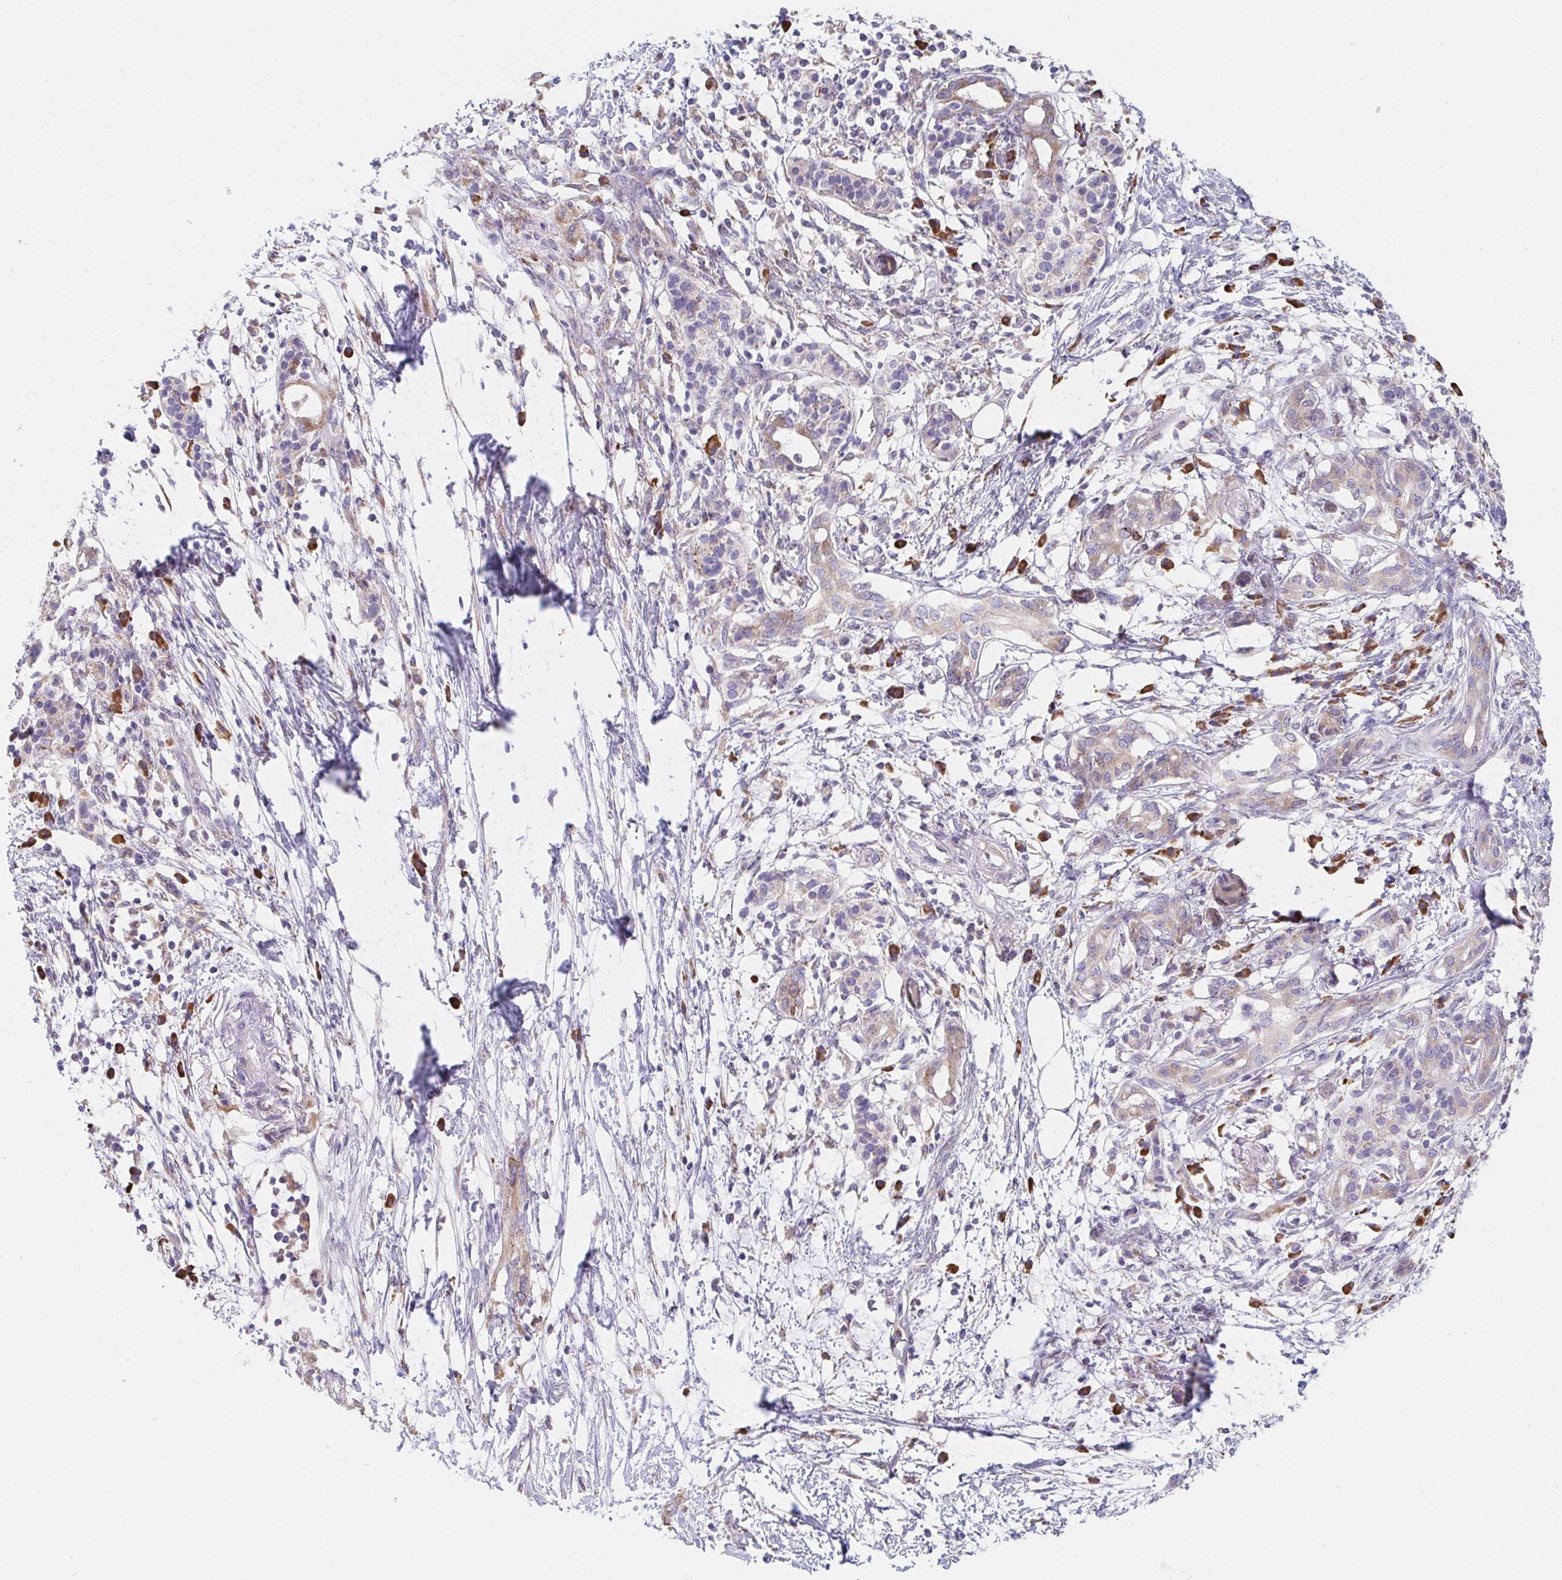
{"staining": {"intensity": "weak", "quantity": "25%-75%", "location": "cytoplasmic/membranous"}, "tissue": "pancreatic cancer", "cell_type": "Tumor cells", "image_type": "cancer", "snomed": [{"axis": "morphology", "description": "Adenocarcinoma, NOS"}, {"axis": "topography", "description": "Pancreas"}], "caption": "Protein analysis of pancreatic cancer tissue displays weak cytoplasmic/membranous expression in about 25%-75% of tumor cells.", "gene": "ADAM8", "patient": {"sex": "female", "age": 72}}